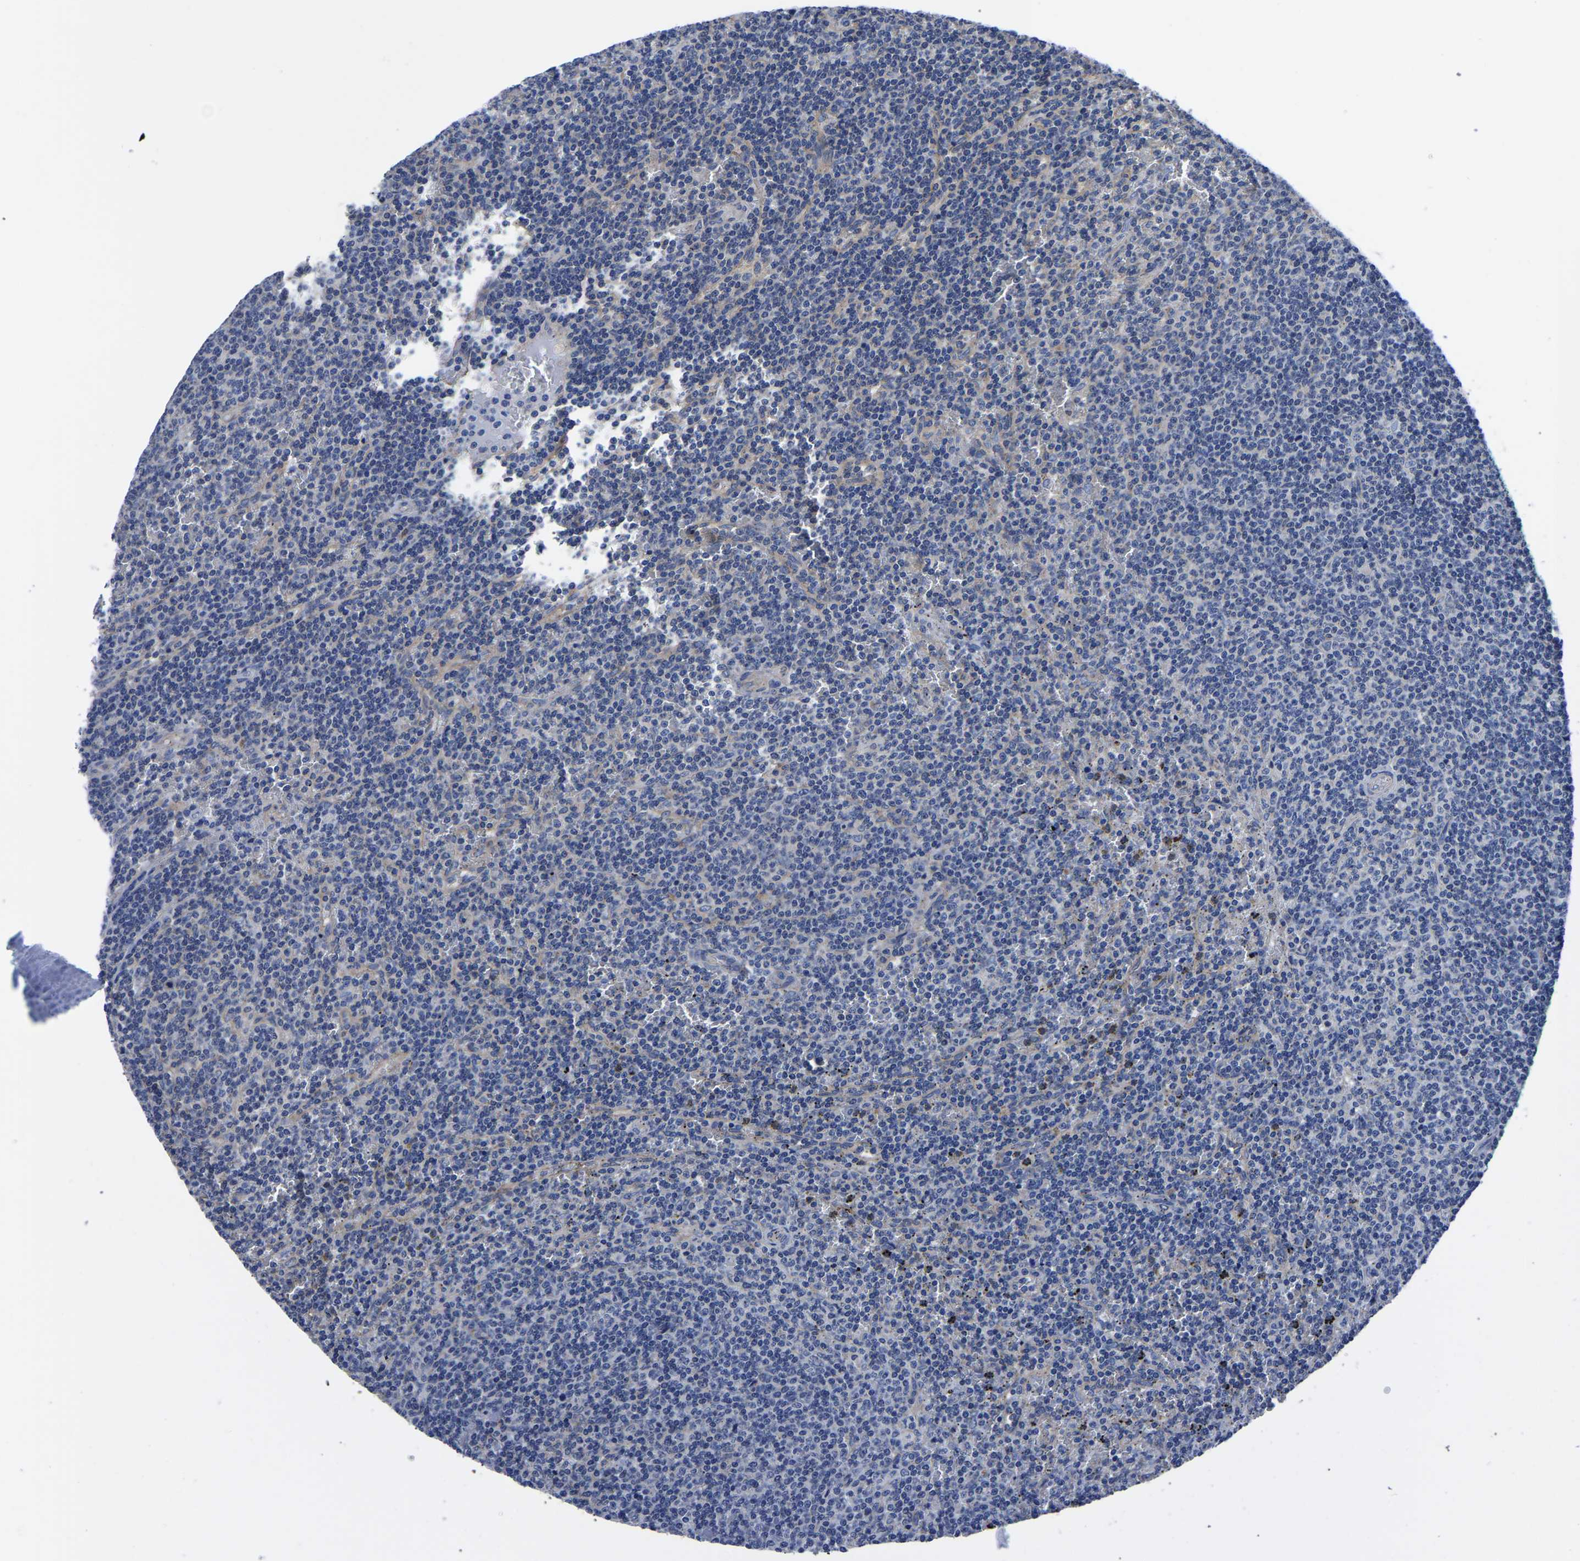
{"staining": {"intensity": "negative", "quantity": "none", "location": "none"}, "tissue": "lymphoma", "cell_type": "Tumor cells", "image_type": "cancer", "snomed": [{"axis": "morphology", "description": "Malignant lymphoma, non-Hodgkin's type, Low grade"}, {"axis": "topography", "description": "Spleen"}], "caption": "This is a photomicrograph of immunohistochemistry (IHC) staining of lymphoma, which shows no staining in tumor cells. Brightfield microscopy of immunohistochemistry stained with DAB (brown) and hematoxylin (blue), captured at high magnification.", "gene": "TFG", "patient": {"sex": "female", "age": 50}}